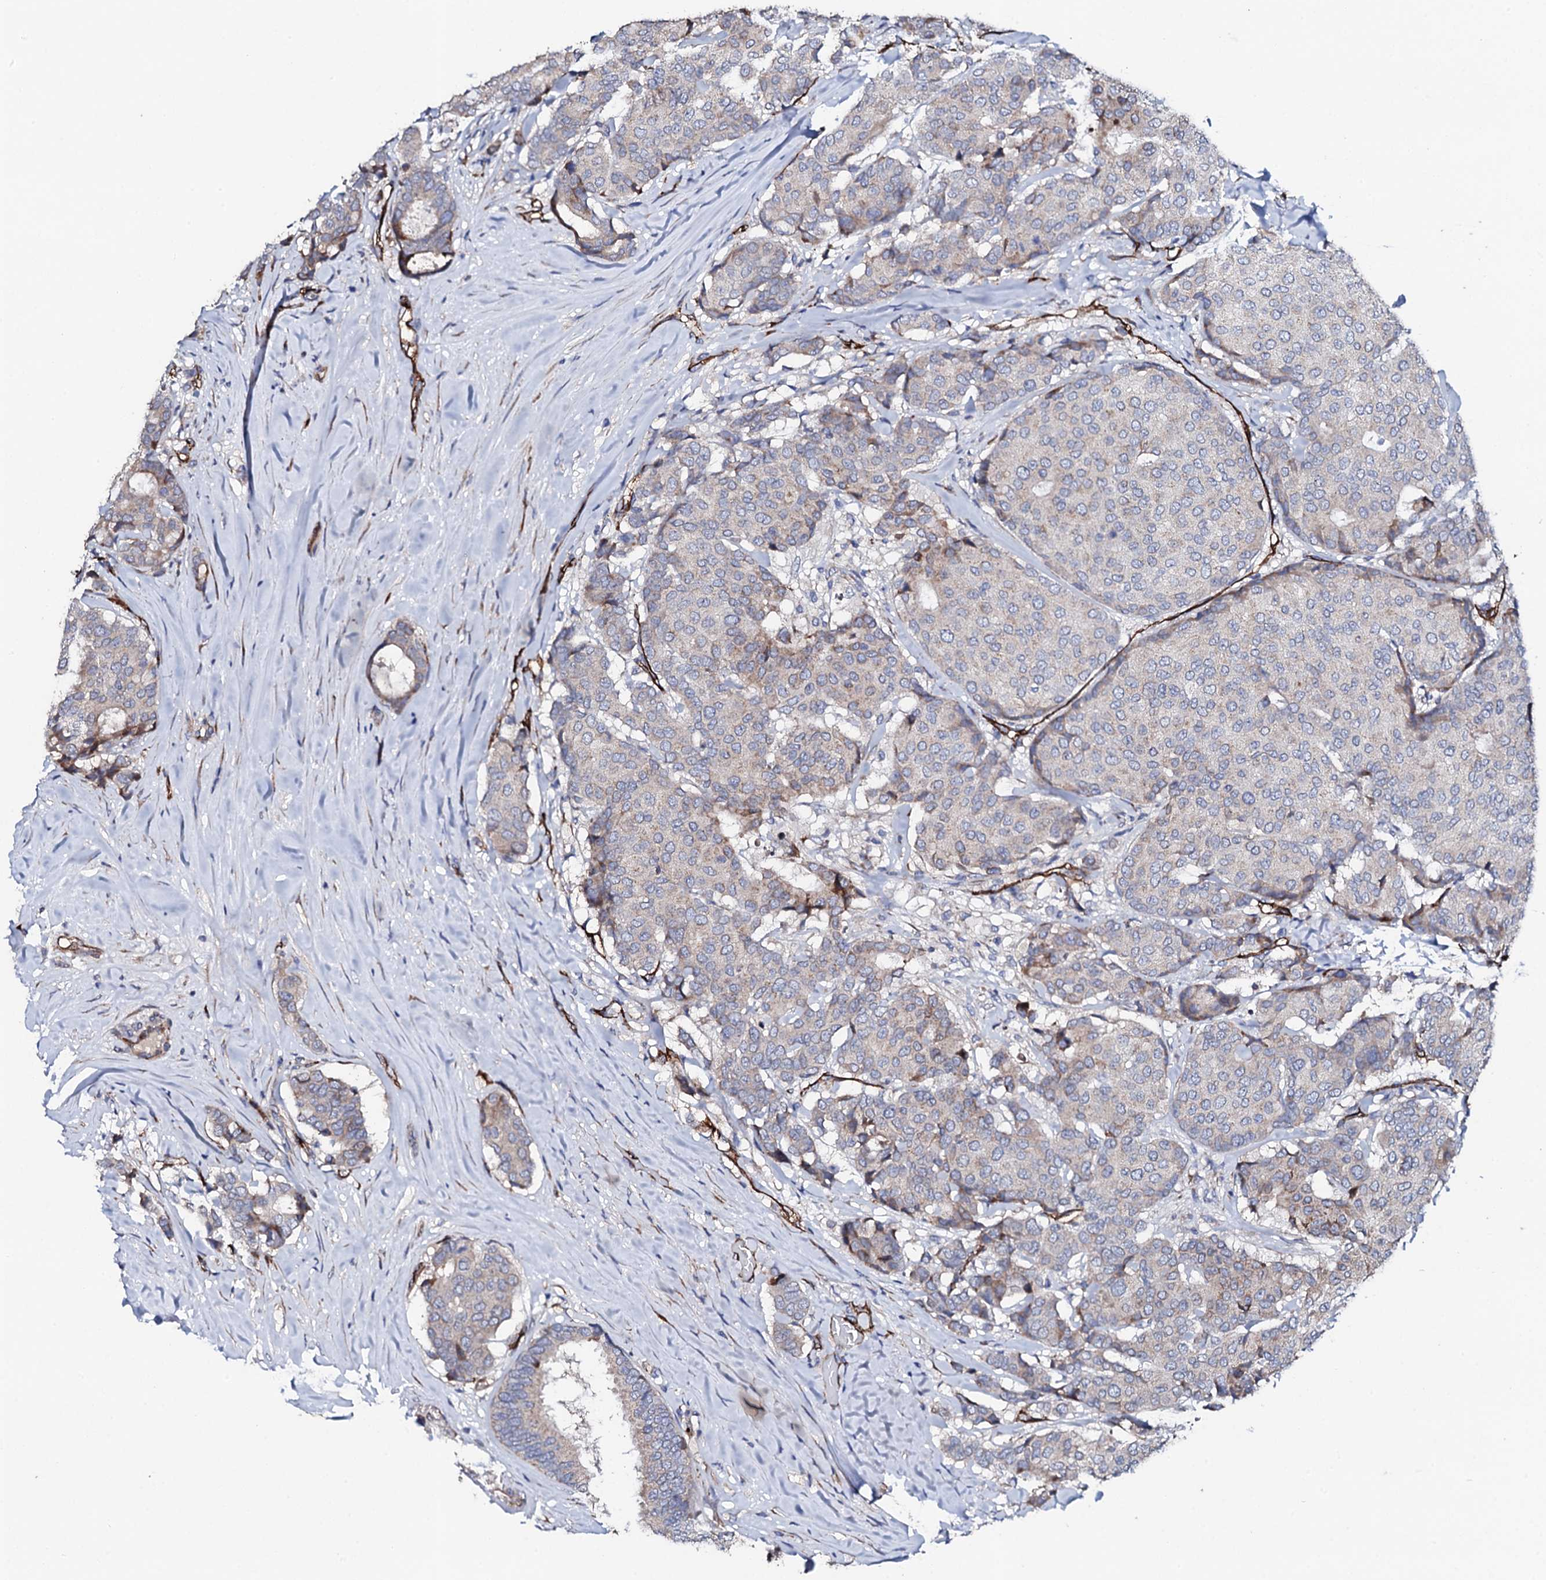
{"staining": {"intensity": "weak", "quantity": "<25%", "location": "cytoplasmic/membranous"}, "tissue": "breast cancer", "cell_type": "Tumor cells", "image_type": "cancer", "snomed": [{"axis": "morphology", "description": "Duct carcinoma"}, {"axis": "topography", "description": "Breast"}], "caption": "This is an immunohistochemistry (IHC) image of human breast cancer (intraductal carcinoma). There is no positivity in tumor cells.", "gene": "DBX1", "patient": {"sex": "female", "age": 75}}